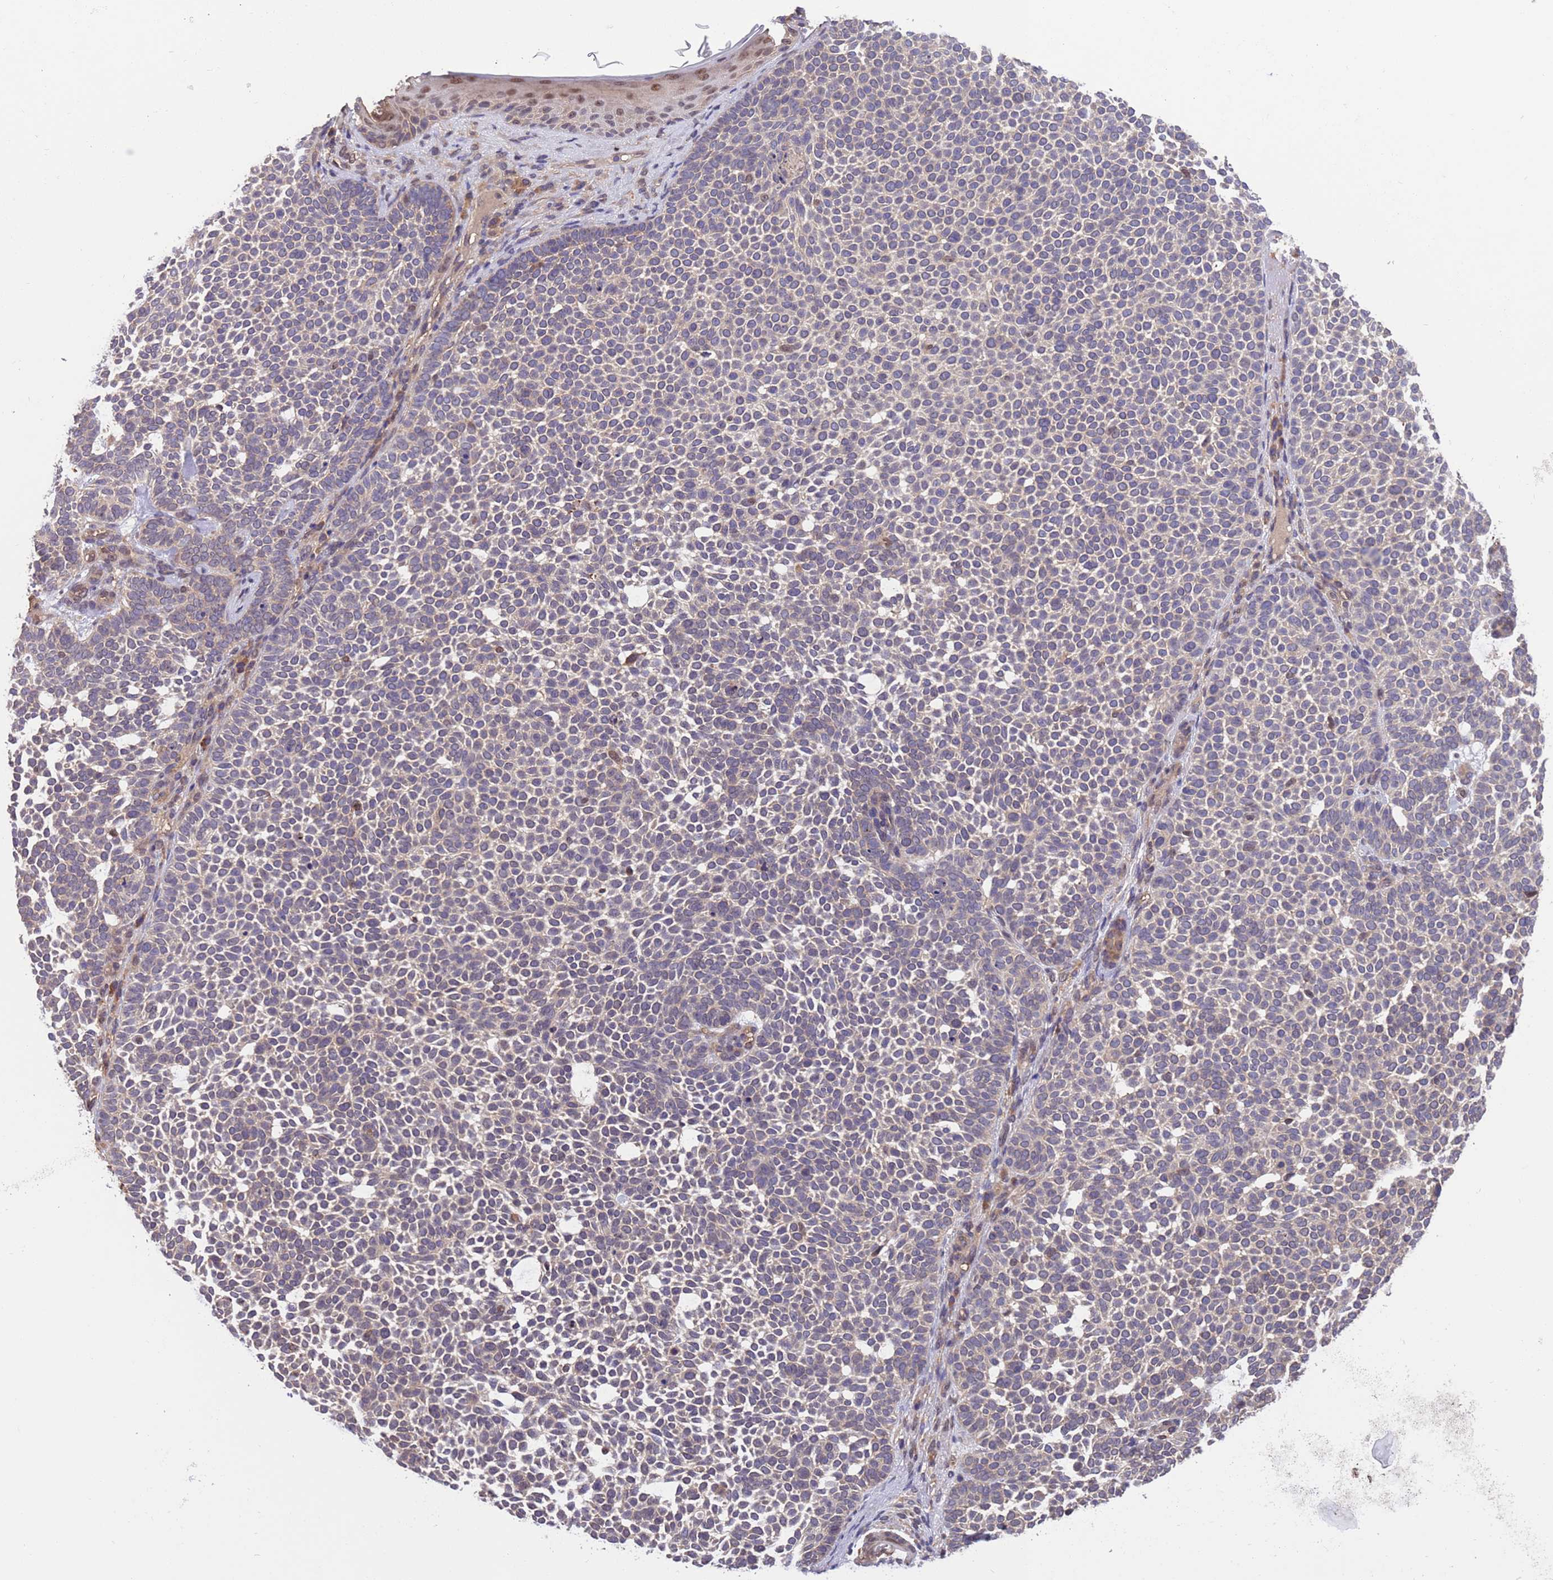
{"staining": {"intensity": "negative", "quantity": "none", "location": "none"}, "tissue": "skin cancer", "cell_type": "Tumor cells", "image_type": "cancer", "snomed": [{"axis": "morphology", "description": "Basal cell carcinoma"}, {"axis": "topography", "description": "Skin"}], "caption": "A high-resolution photomicrograph shows IHC staining of skin cancer (basal cell carcinoma), which reveals no significant expression in tumor cells.", "gene": "ZFP69B", "patient": {"sex": "female", "age": 77}}